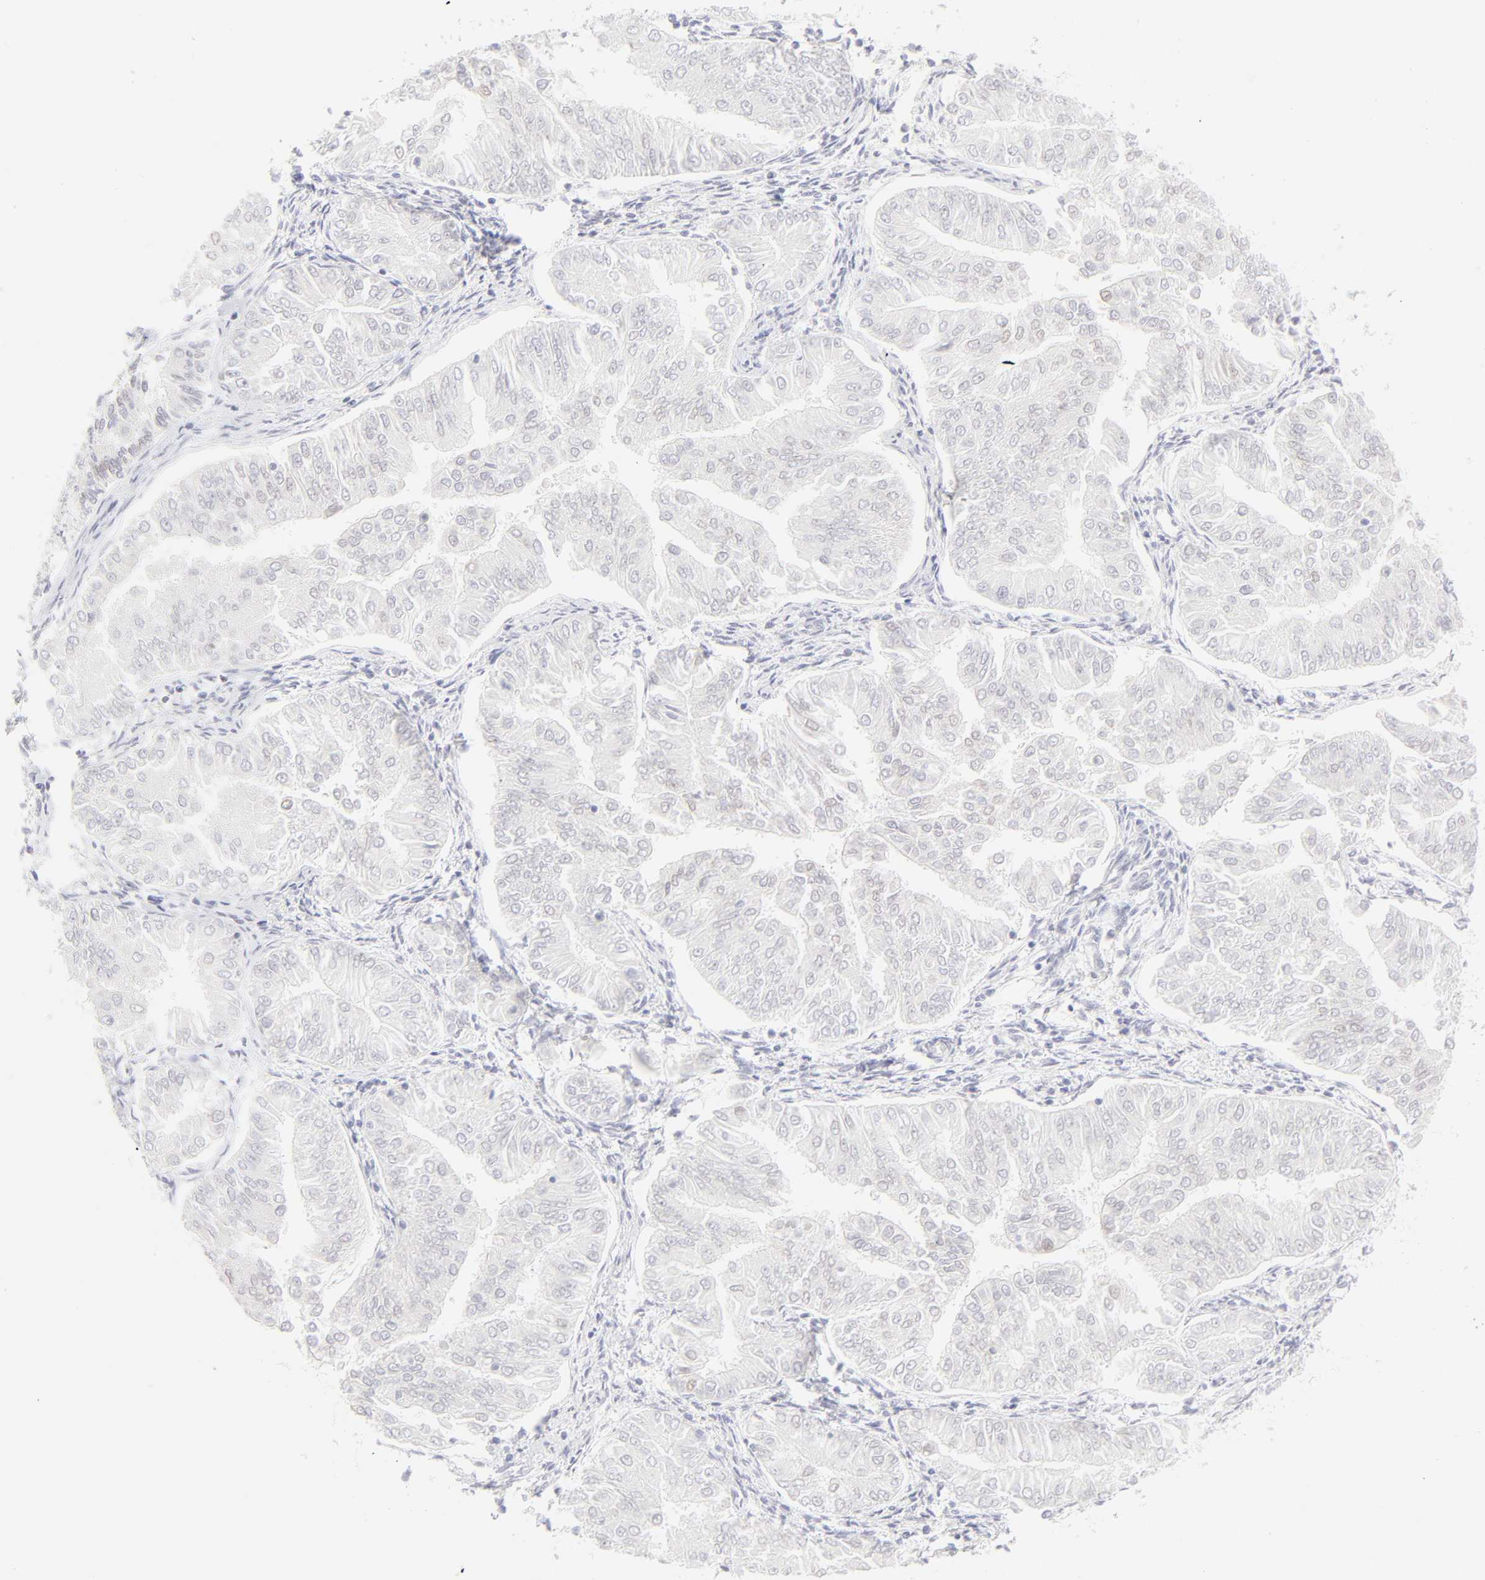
{"staining": {"intensity": "negative", "quantity": "none", "location": "none"}, "tissue": "endometrial cancer", "cell_type": "Tumor cells", "image_type": "cancer", "snomed": [{"axis": "morphology", "description": "Adenocarcinoma, NOS"}, {"axis": "topography", "description": "Endometrium"}], "caption": "Protein analysis of adenocarcinoma (endometrial) shows no significant staining in tumor cells.", "gene": "ELF3", "patient": {"sex": "female", "age": 53}}